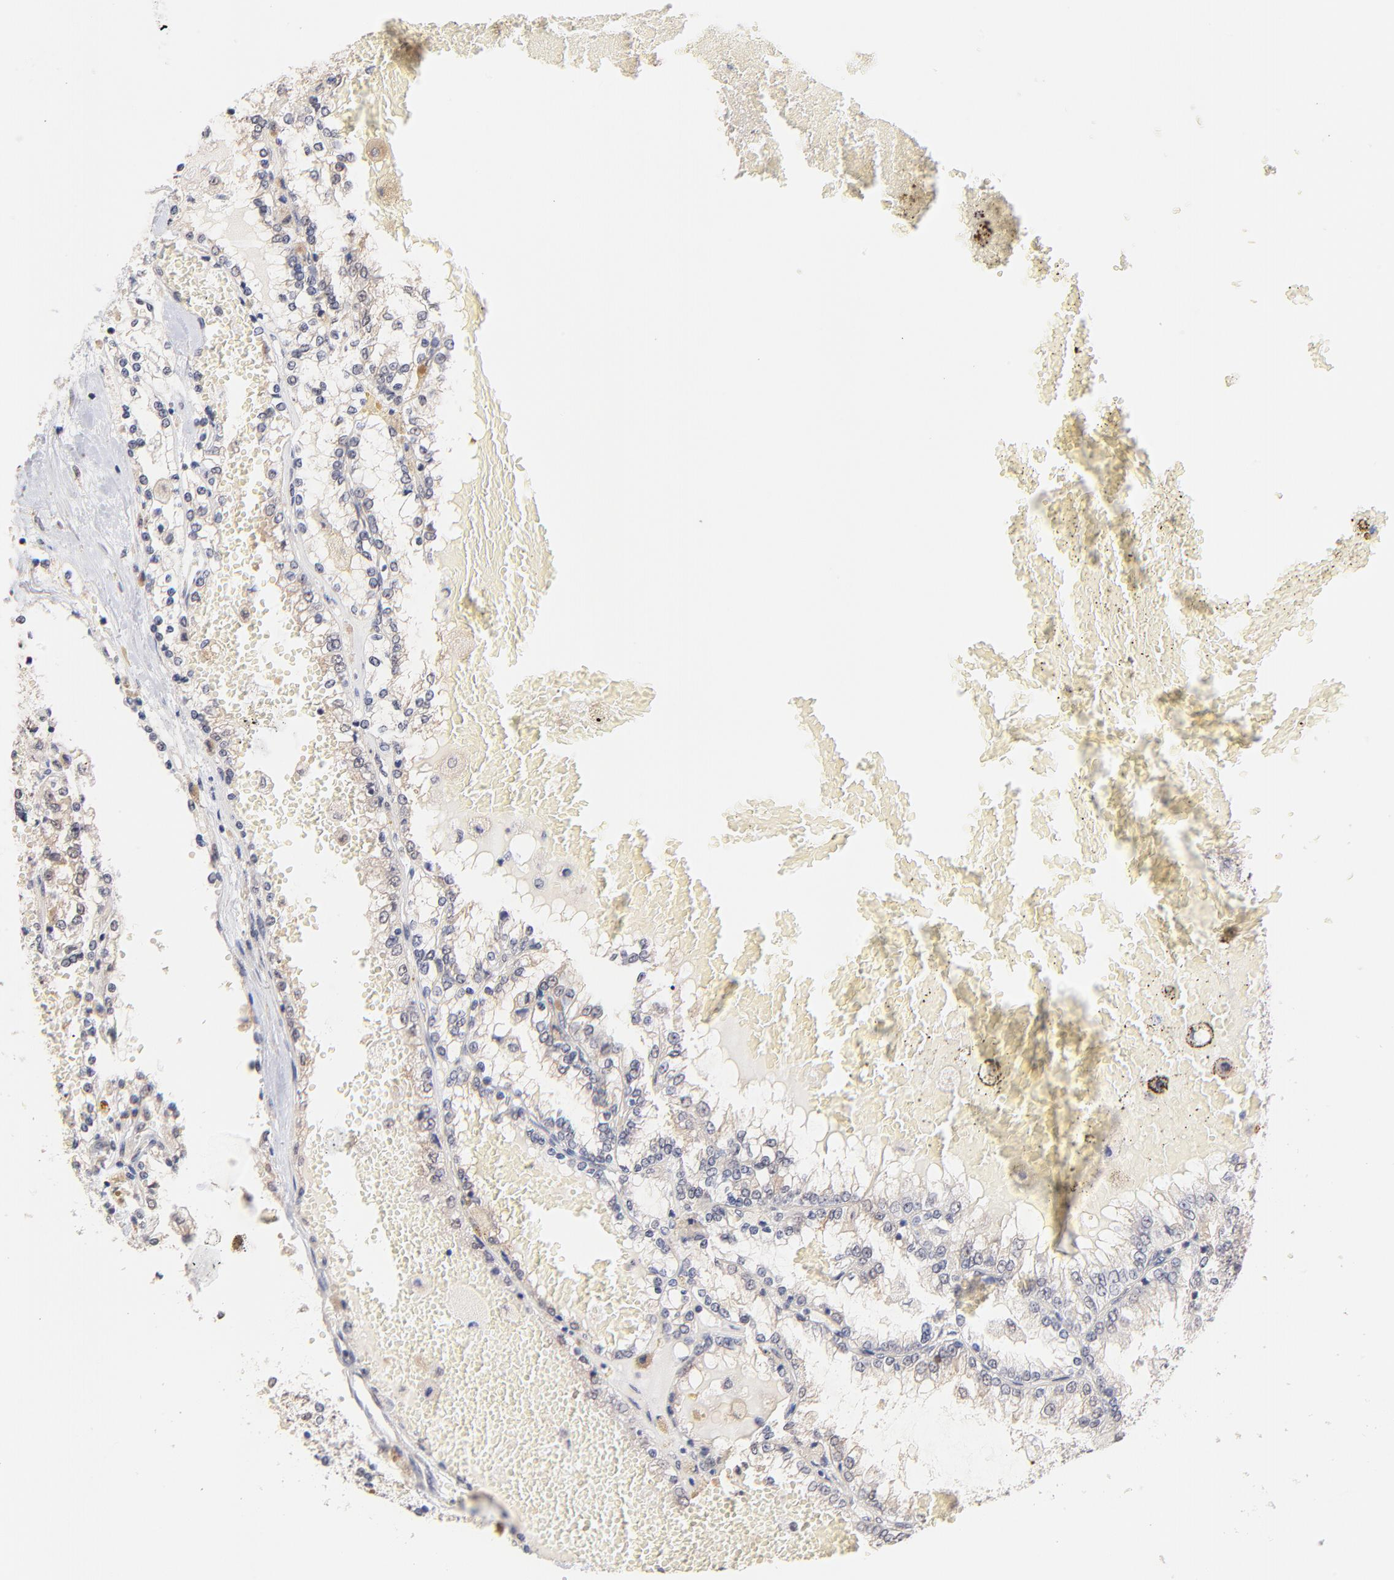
{"staining": {"intensity": "negative", "quantity": "none", "location": "none"}, "tissue": "renal cancer", "cell_type": "Tumor cells", "image_type": "cancer", "snomed": [{"axis": "morphology", "description": "Adenocarcinoma, NOS"}, {"axis": "topography", "description": "Kidney"}], "caption": "DAB (3,3'-diaminobenzidine) immunohistochemical staining of renal cancer (adenocarcinoma) exhibits no significant staining in tumor cells.", "gene": "RIBC2", "patient": {"sex": "female", "age": 56}}